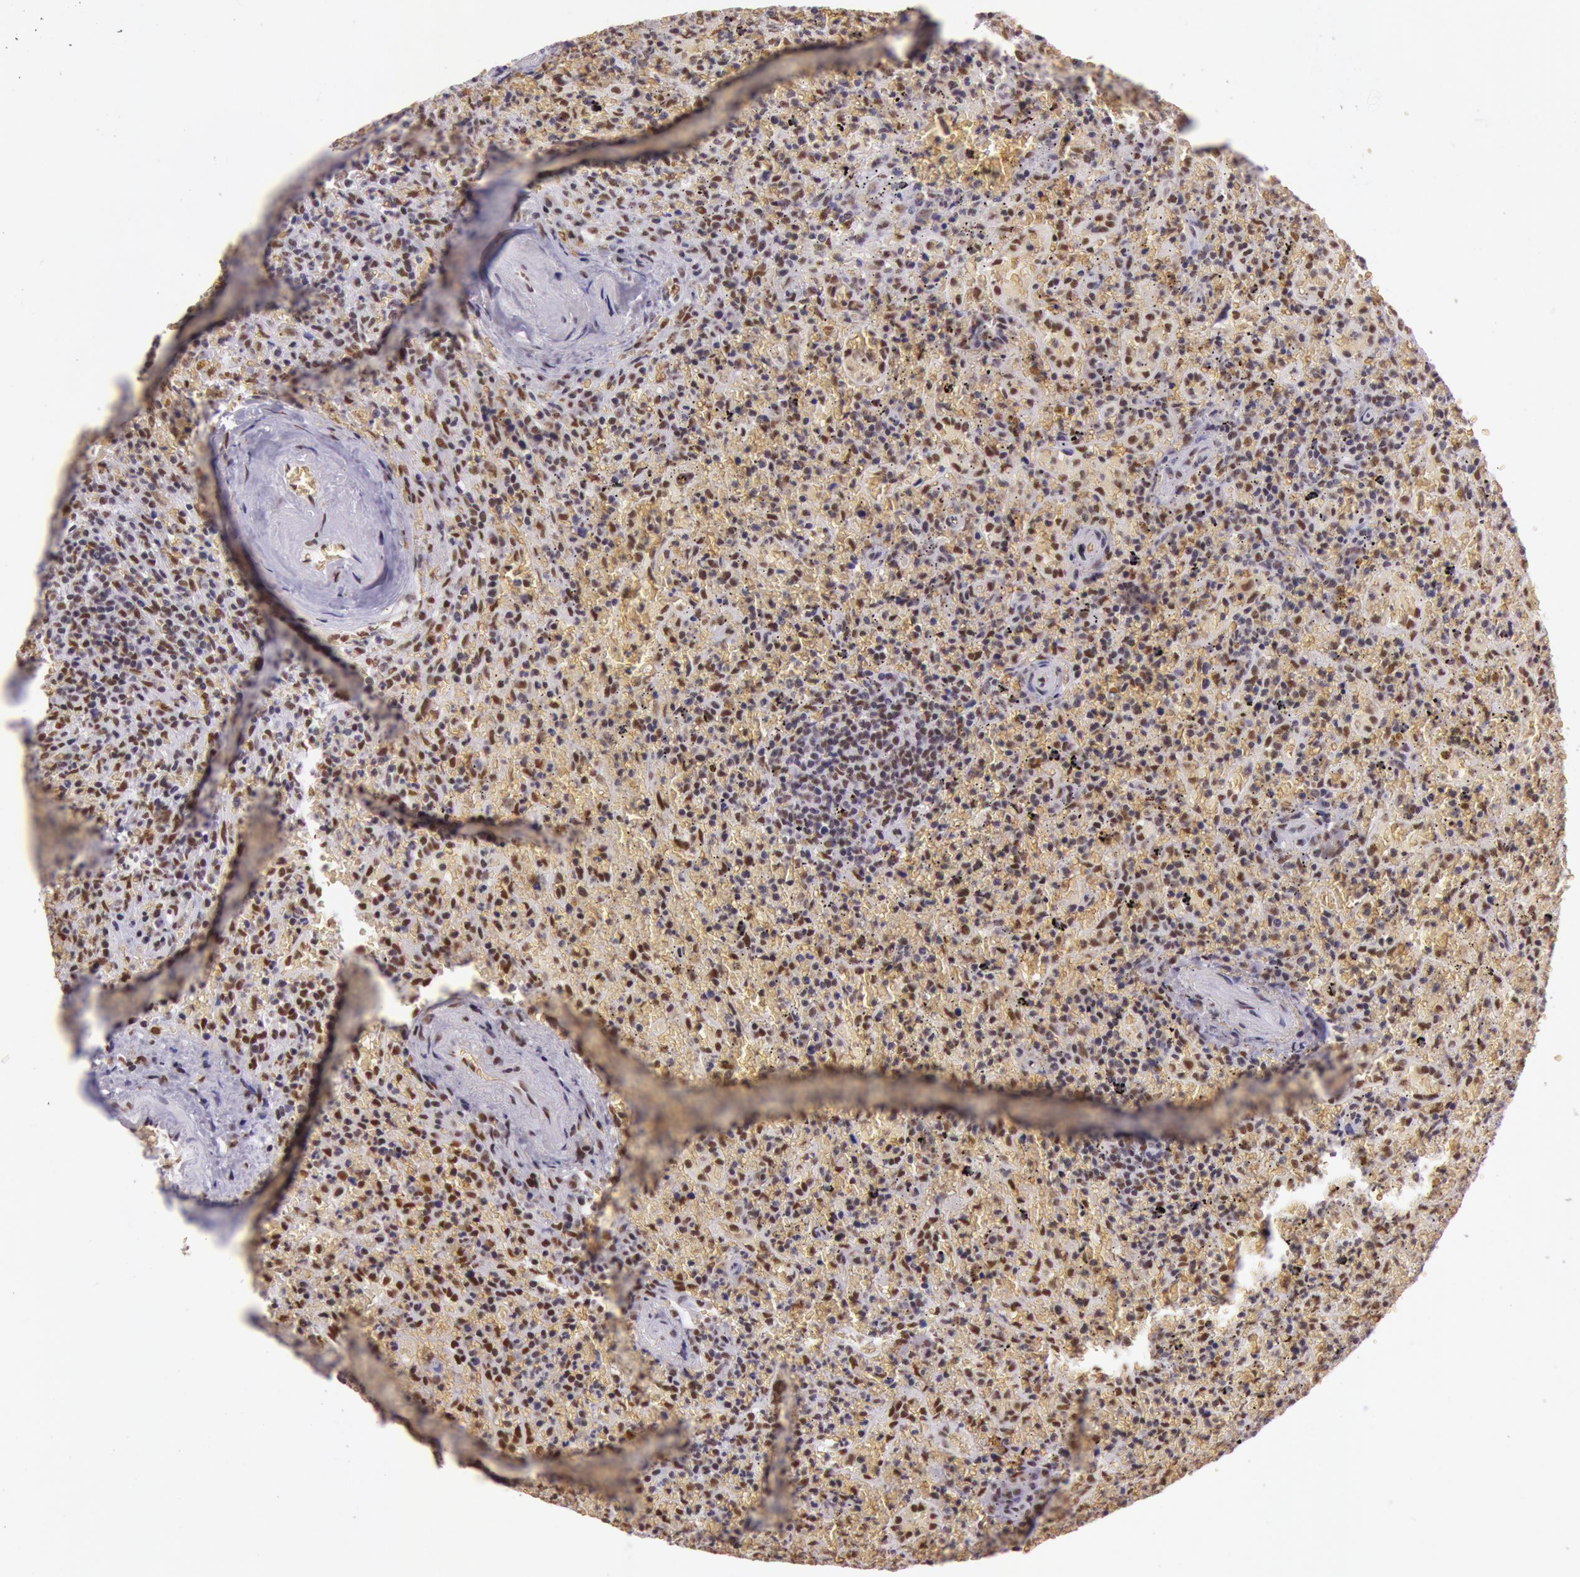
{"staining": {"intensity": "strong", "quantity": ">75%", "location": "nuclear"}, "tissue": "lymphoma", "cell_type": "Tumor cells", "image_type": "cancer", "snomed": [{"axis": "morphology", "description": "Malignant lymphoma, non-Hodgkin's type, High grade"}, {"axis": "topography", "description": "Spleen"}, {"axis": "topography", "description": "Lymph node"}], "caption": "Brown immunohistochemical staining in lymphoma demonstrates strong nuclear staining in approximately >75% of tumor cells.", "gene": "NBN", "patient": {"sex": "female", "age": 70}}